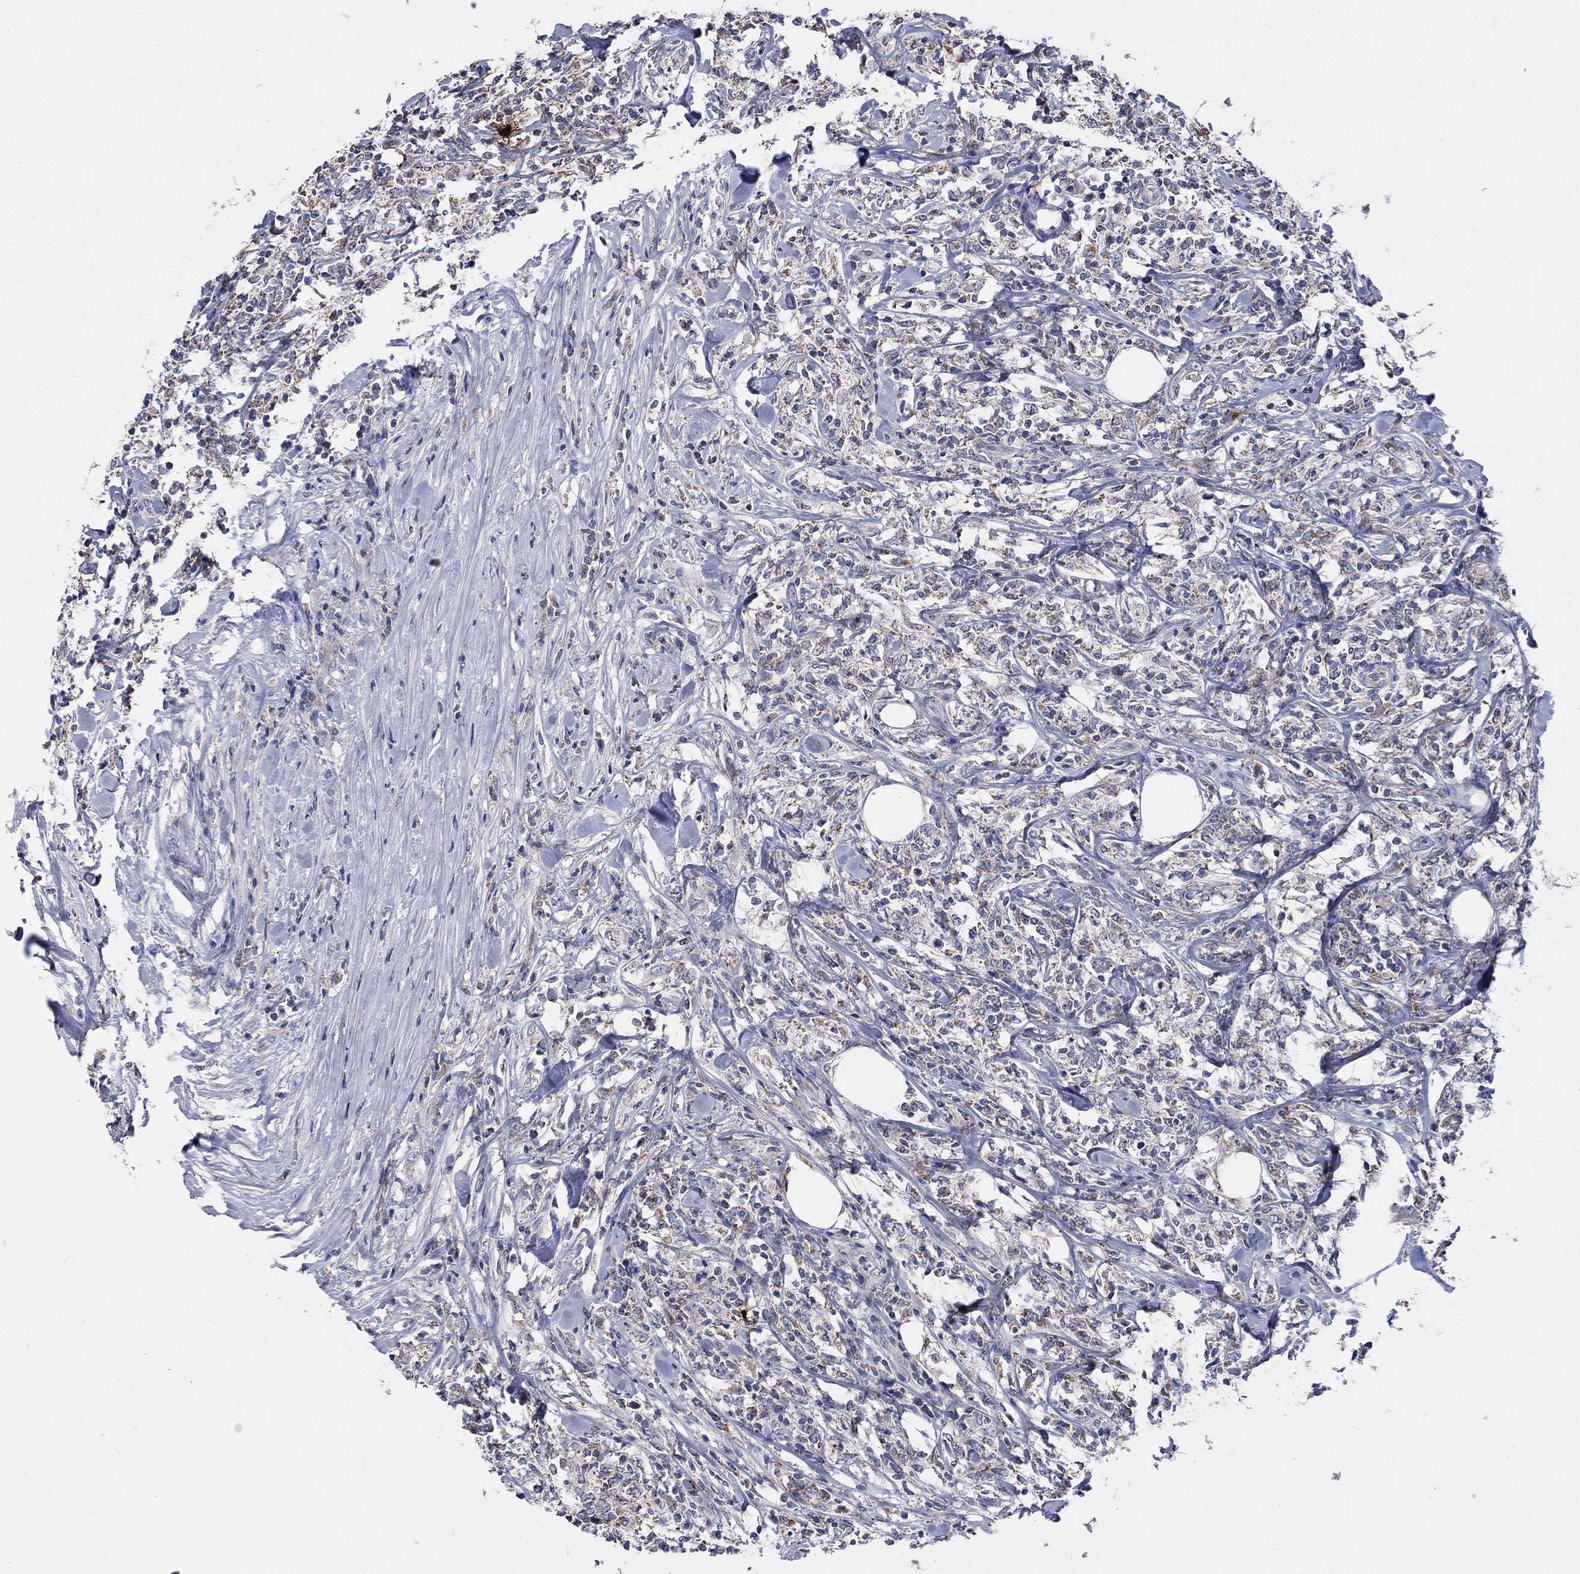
{"staining": {"intensity": "moderate", "quantity": "25%-75%", "location": "cytoplasmic/membranous"}, "tissue": "lymphoma", "cell_type": "Tumor cells", "image_type": "cancer", "snomed": [{"axis": "morphology", "description": "Malignant lymphoma, non-Hodgkin's type, High grade"}, {"axis": "topography", "description": "Lymph node"}], "caption": "An immunohistochemistry (IHC) histopathology image of neoplastic tissue is shown. Protein staining in brown shows moderate cytoplasmic/membranous positivity in lymphoma within tumor cells.", "gene": "UGT8", "patient": {"sex": "female", "age": 84}}